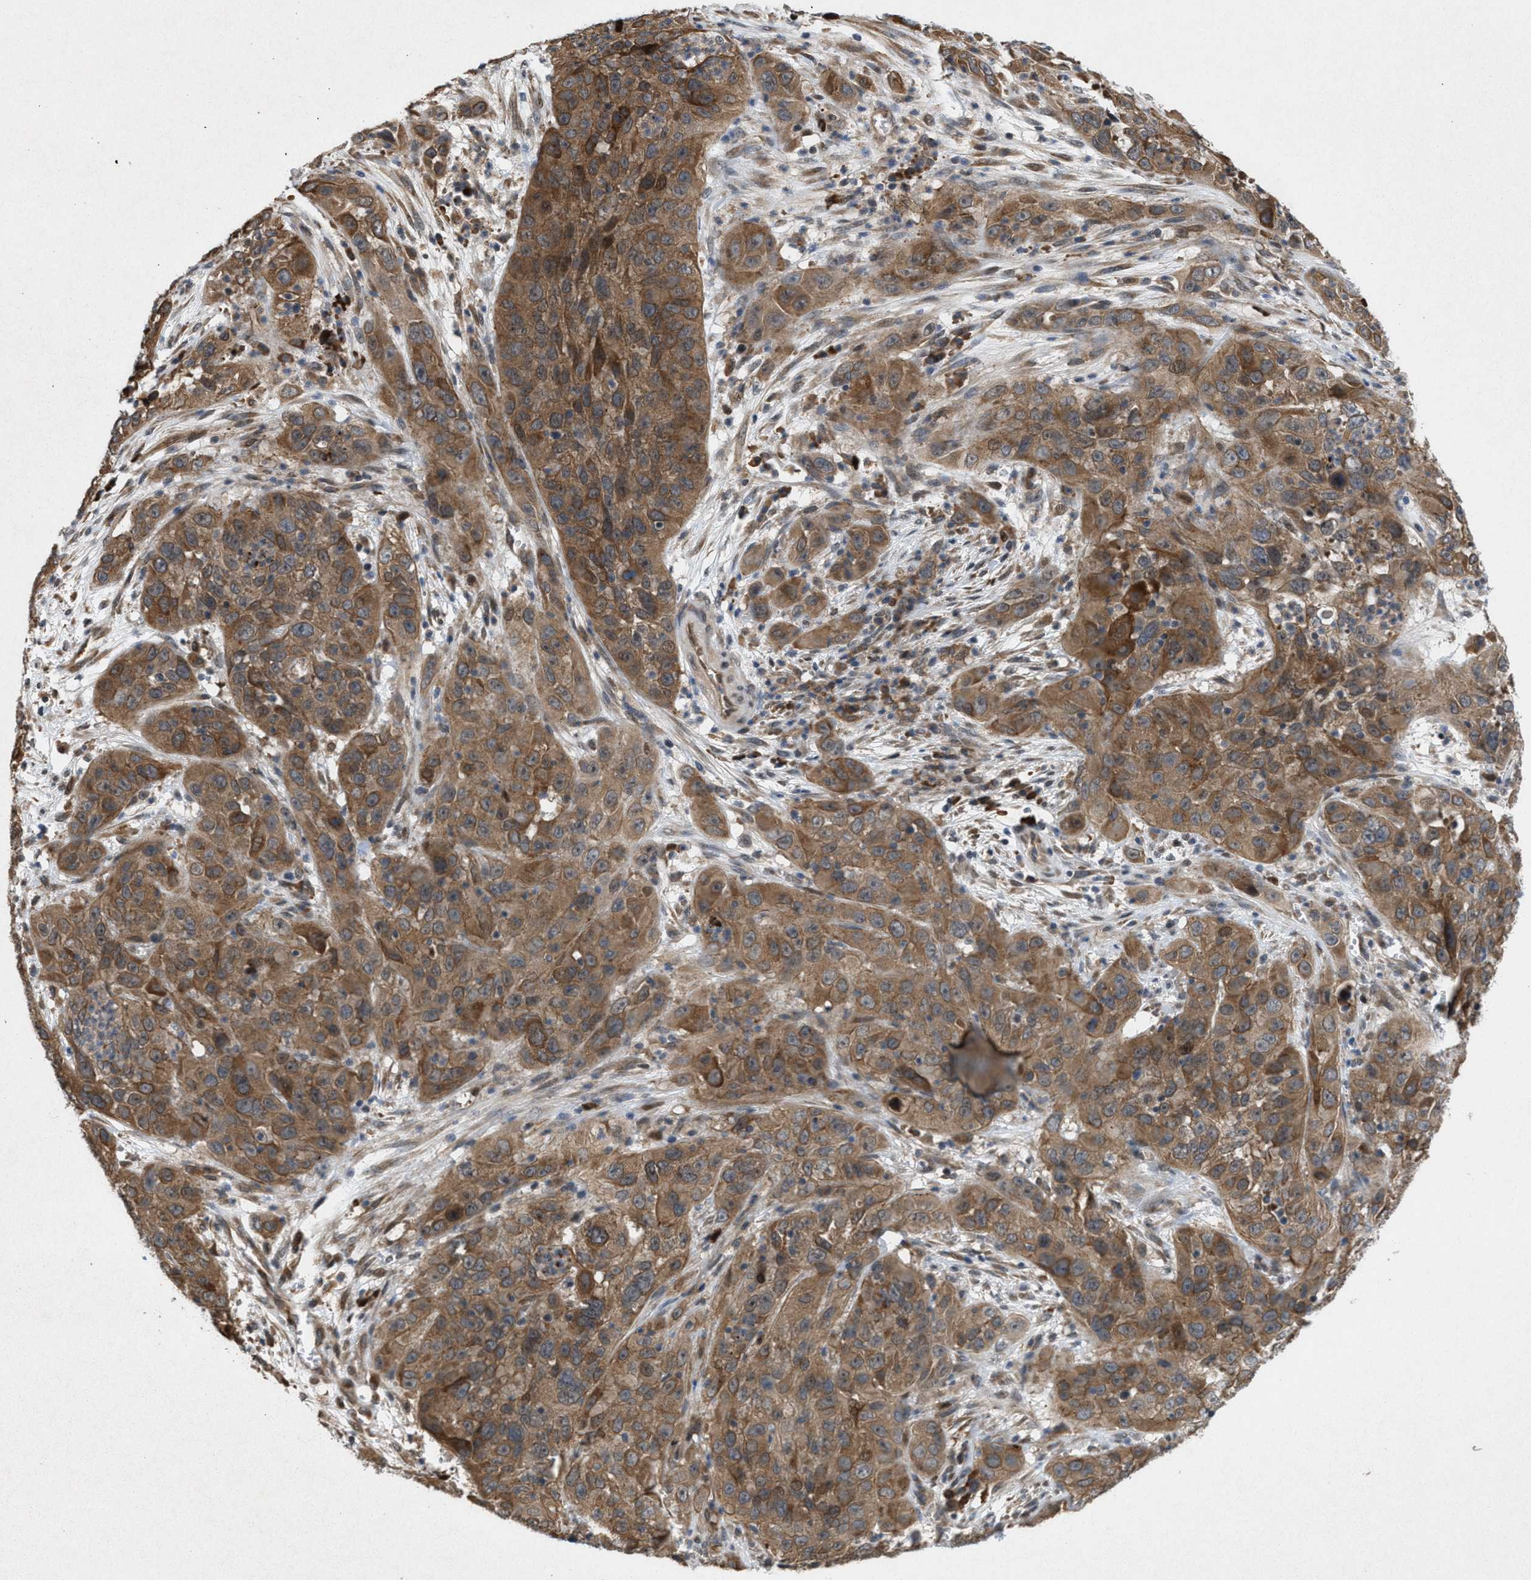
{"staining": {"intensity": "moderate", "quantity": ">75%", "location": "cytoplasmic/membranous"}, "tissue": "cervical cancer", "cell_type": "Tumor cells", "image_type": "cancer", "snomed": [{"axis": "morphology", "description": "Squamous cell carcinoma, NOS"}, {"axis": "topography", "description": "Cervix"}], "caption": "This is an image of IHC staining of cervical squamous cell carcinoma, which shows moderate staining in the cytoplasmic/membranous of tumor cells.", "gene": "MFSD6", "patient": {"sex": "female", "age": 32}}